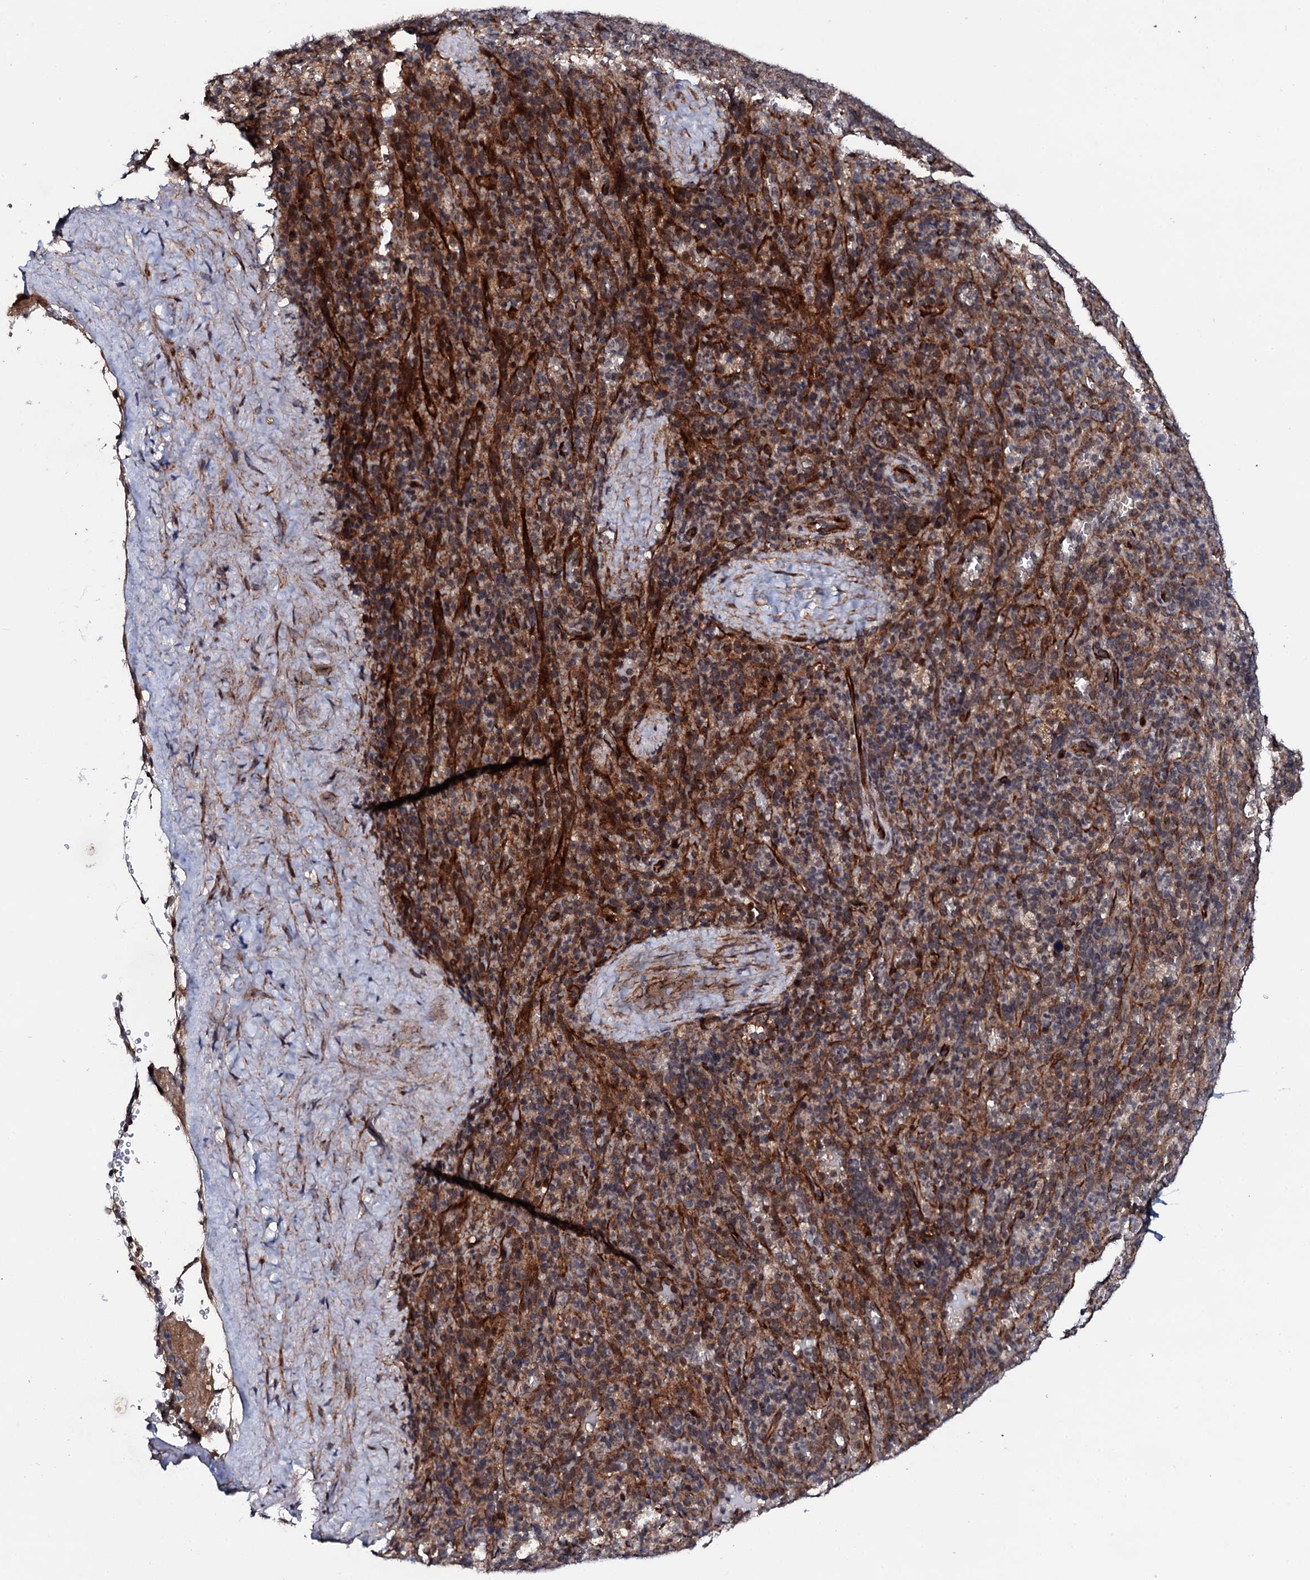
{"staining": {"intensity": "moderate", "quantity": "25%-75%", "location": "cytoplasmic/membranous"}, "tissue": "spleen", "cell_type": "Cells in red pulp", "image_type": "normal", "snomed": [{"axis": "morphology", "description": "Normal tissue, NOS"}, {"axis": "topography", "description": "Spleen"}], "caption": "Immunohistochemistry (IHC) staining of normal spleen, which shows medium levels of moderate cytoplasmic/membranous expression in approximately 25%-75% of cells in red pulp indicating moderate cytoplasmic/membranous protein positivity. The staining was performed using DAB (3,3'-diaminobenzidine) (brown) for protein detection and nuclei were counterstained in hematoxylin (blue).", "gene": "FAM111A", "patient": {"sex": "female", "age": 21}}